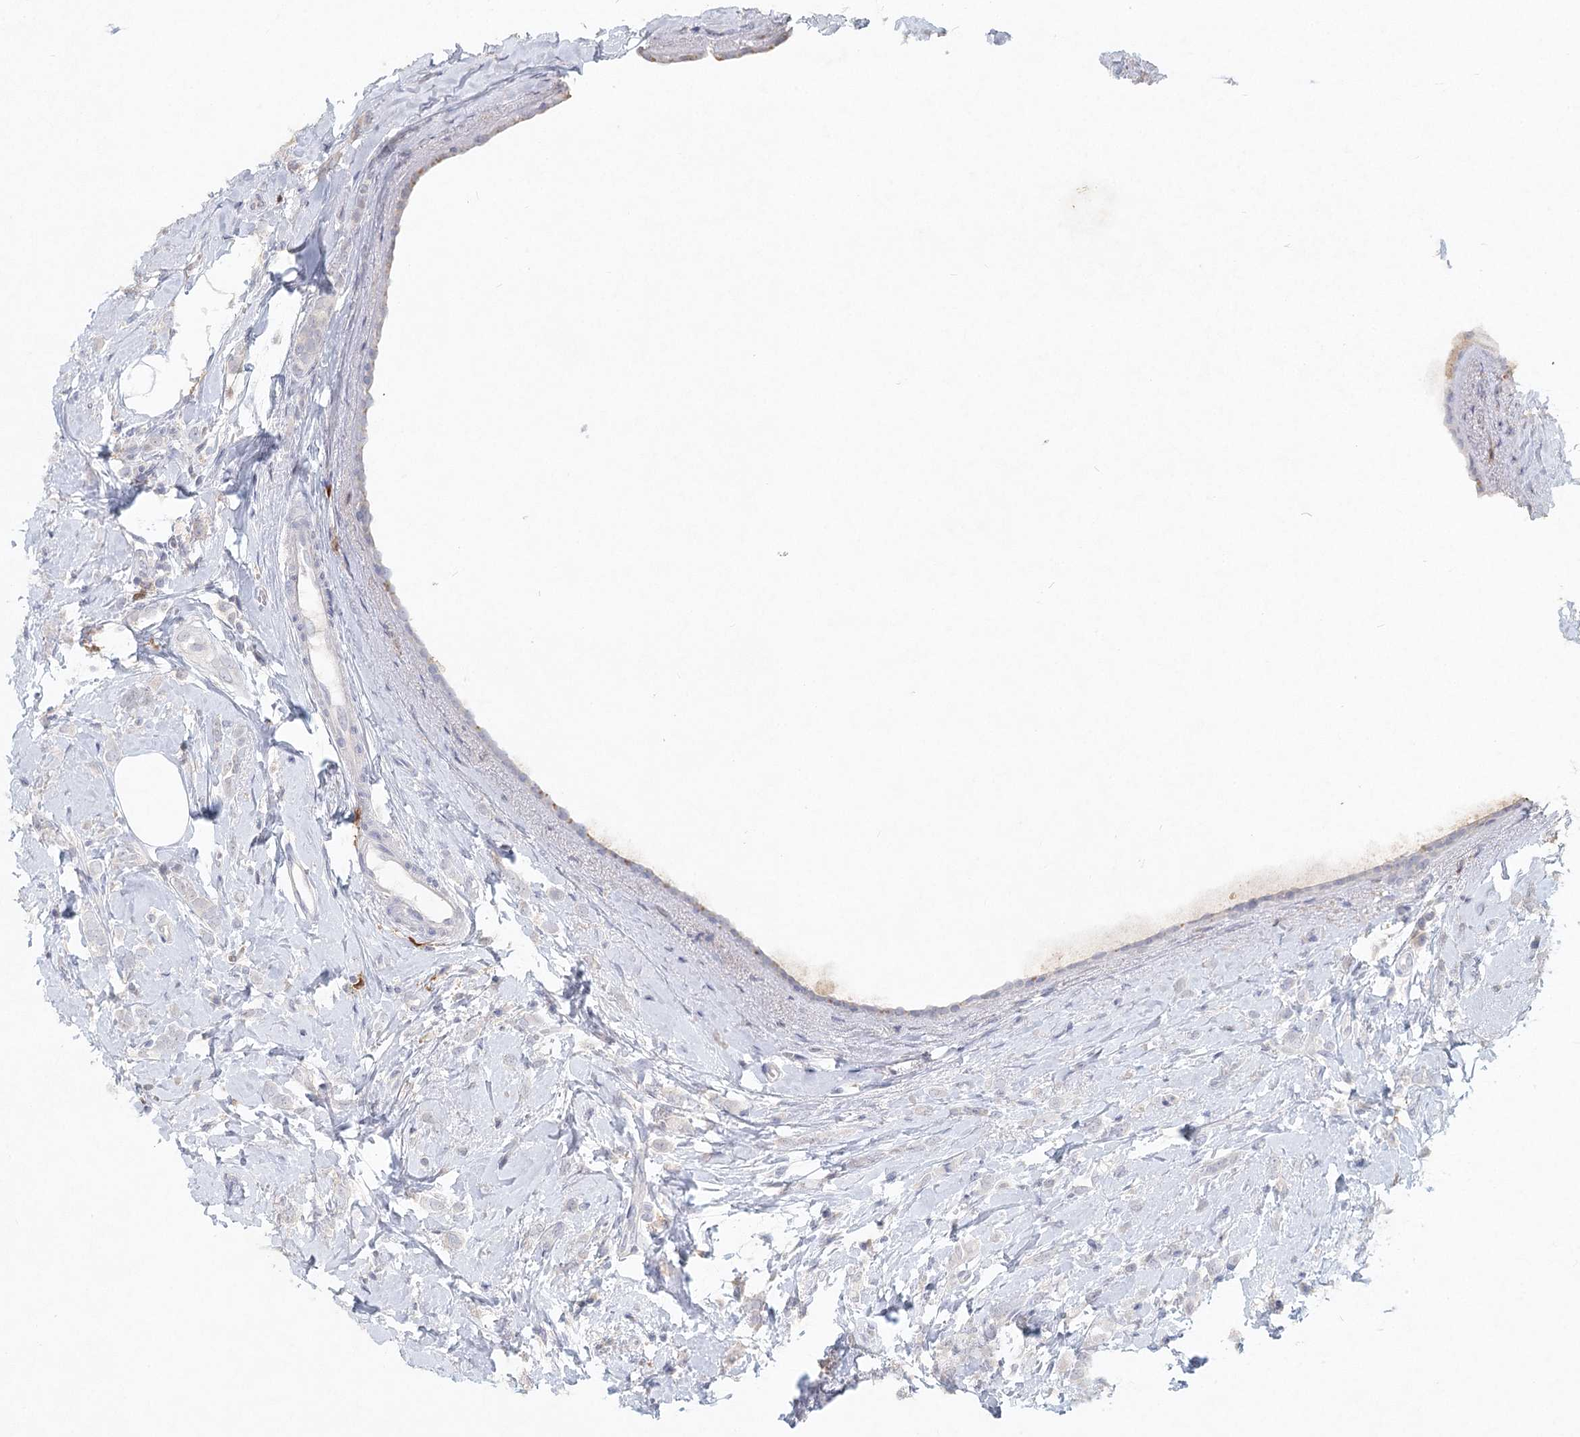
{"staining": {"intensity": "negative", "quantity": "none", "location": "none"}, "tissue": "breast cancer", "cell_type": "Tumor cells", "image_type": "cancer", "snomed": [{"axis": "morphology", "description": "Lobular carcinoma"}, {"axis": "topography", "description": "Breast"}], "caption": "Photomicrograph shows no significant protein positivity in tumor cells of breast cancer.", "gene": "ARSI", "patient": {"sex": "female", "age": 47}}